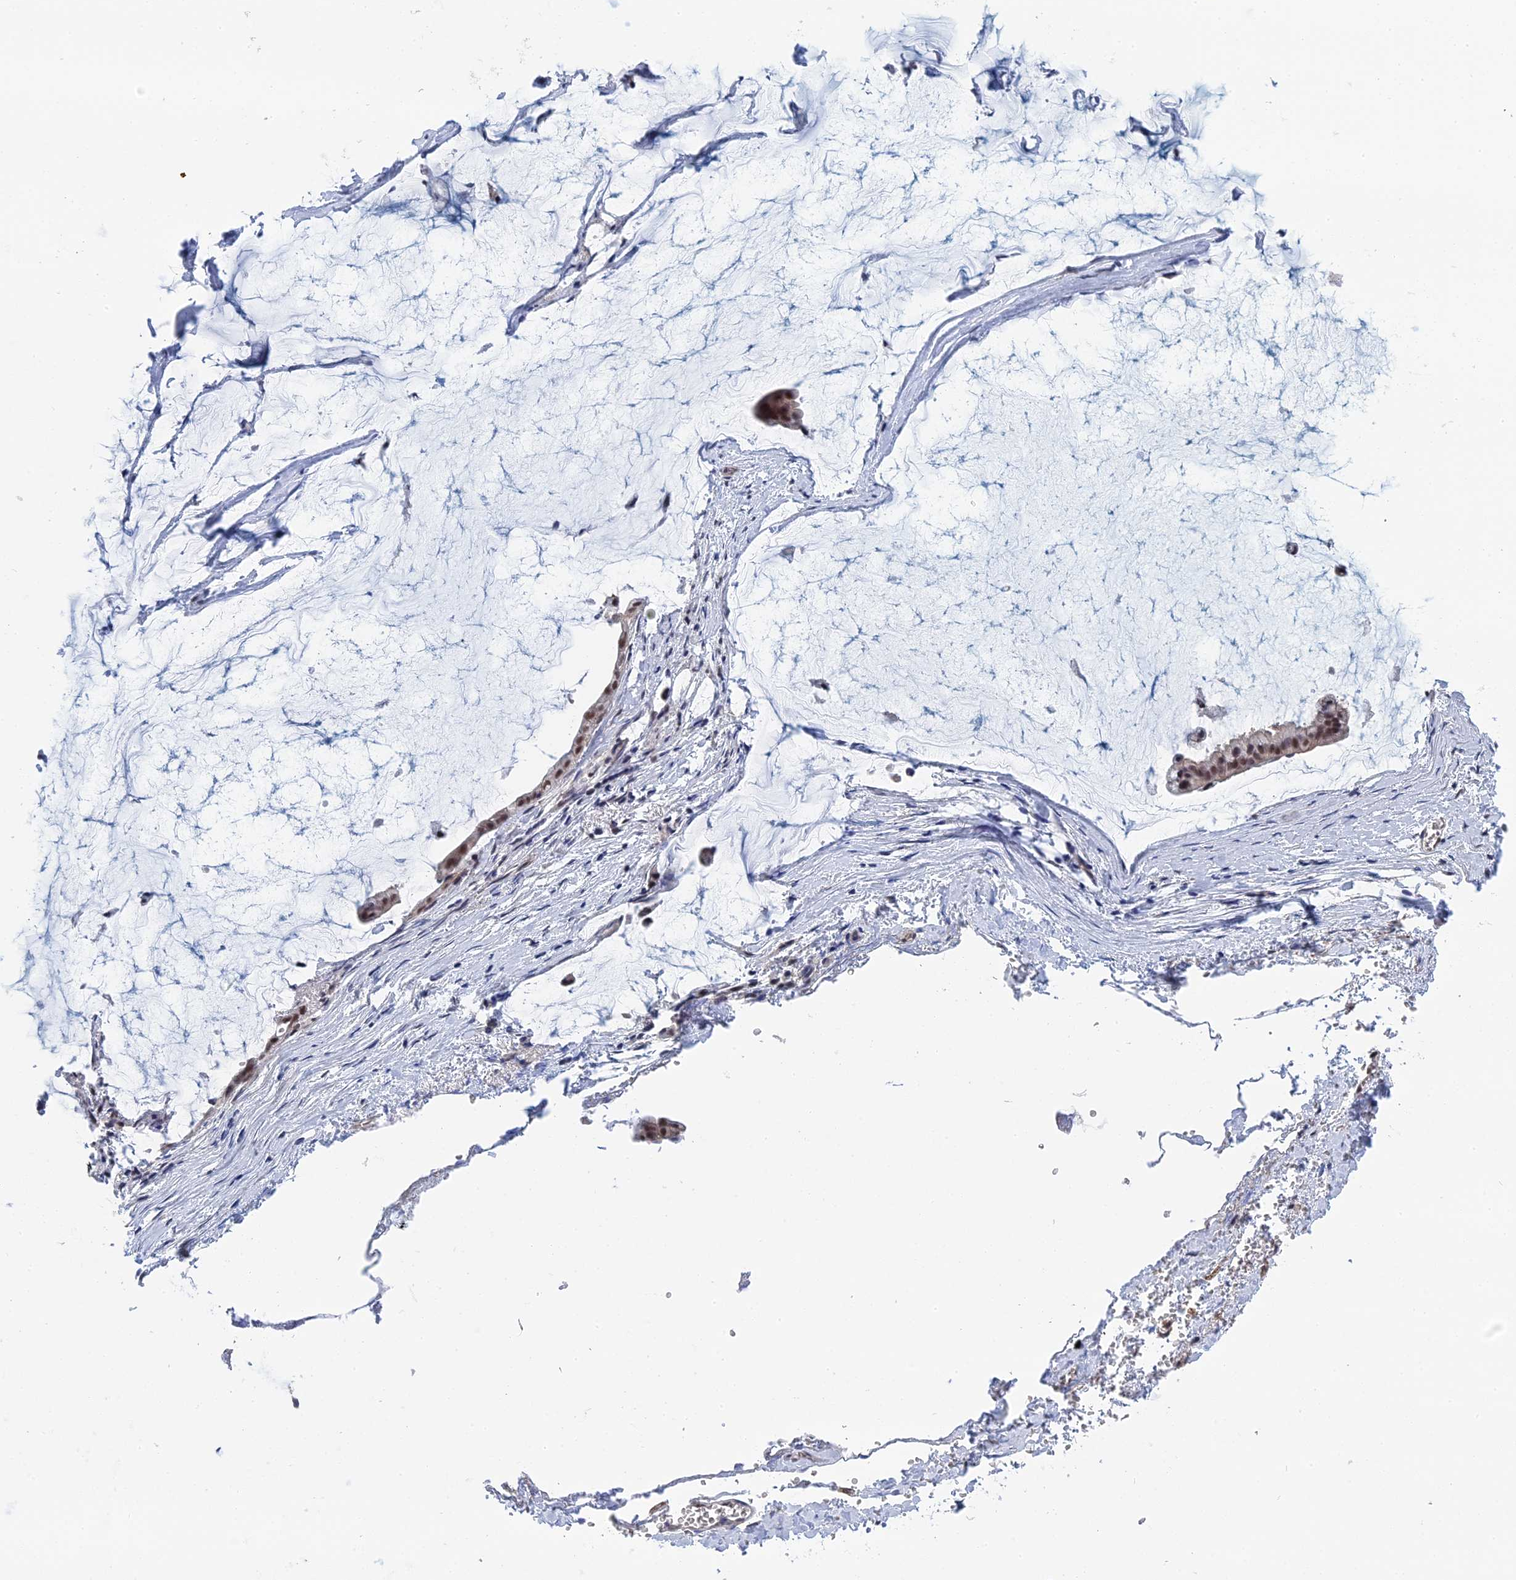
{"staining": {"intensity": "moderate", "quantity": ">75%", "location": "nuclear"}, "tissue": "ovarian cancer", "cell_type": "Tumor cells", "image_type": "cancer", "snomed": [{"axis": "morphology", "description": "Cystadenocarcinoma, mucinous, NOS"}, {"axis": "topography", "description": "Ovary"}], "caption": "Protein staining by IHC exhibits moderate nuclear expression in about >75% of tumor cells in ovarian mucinous cystadenocarcinoma. (IHC, brightfield microscopy, high magnification).", "gene": "TSSC4", "patient": {"sex": "female", "age": 73}}